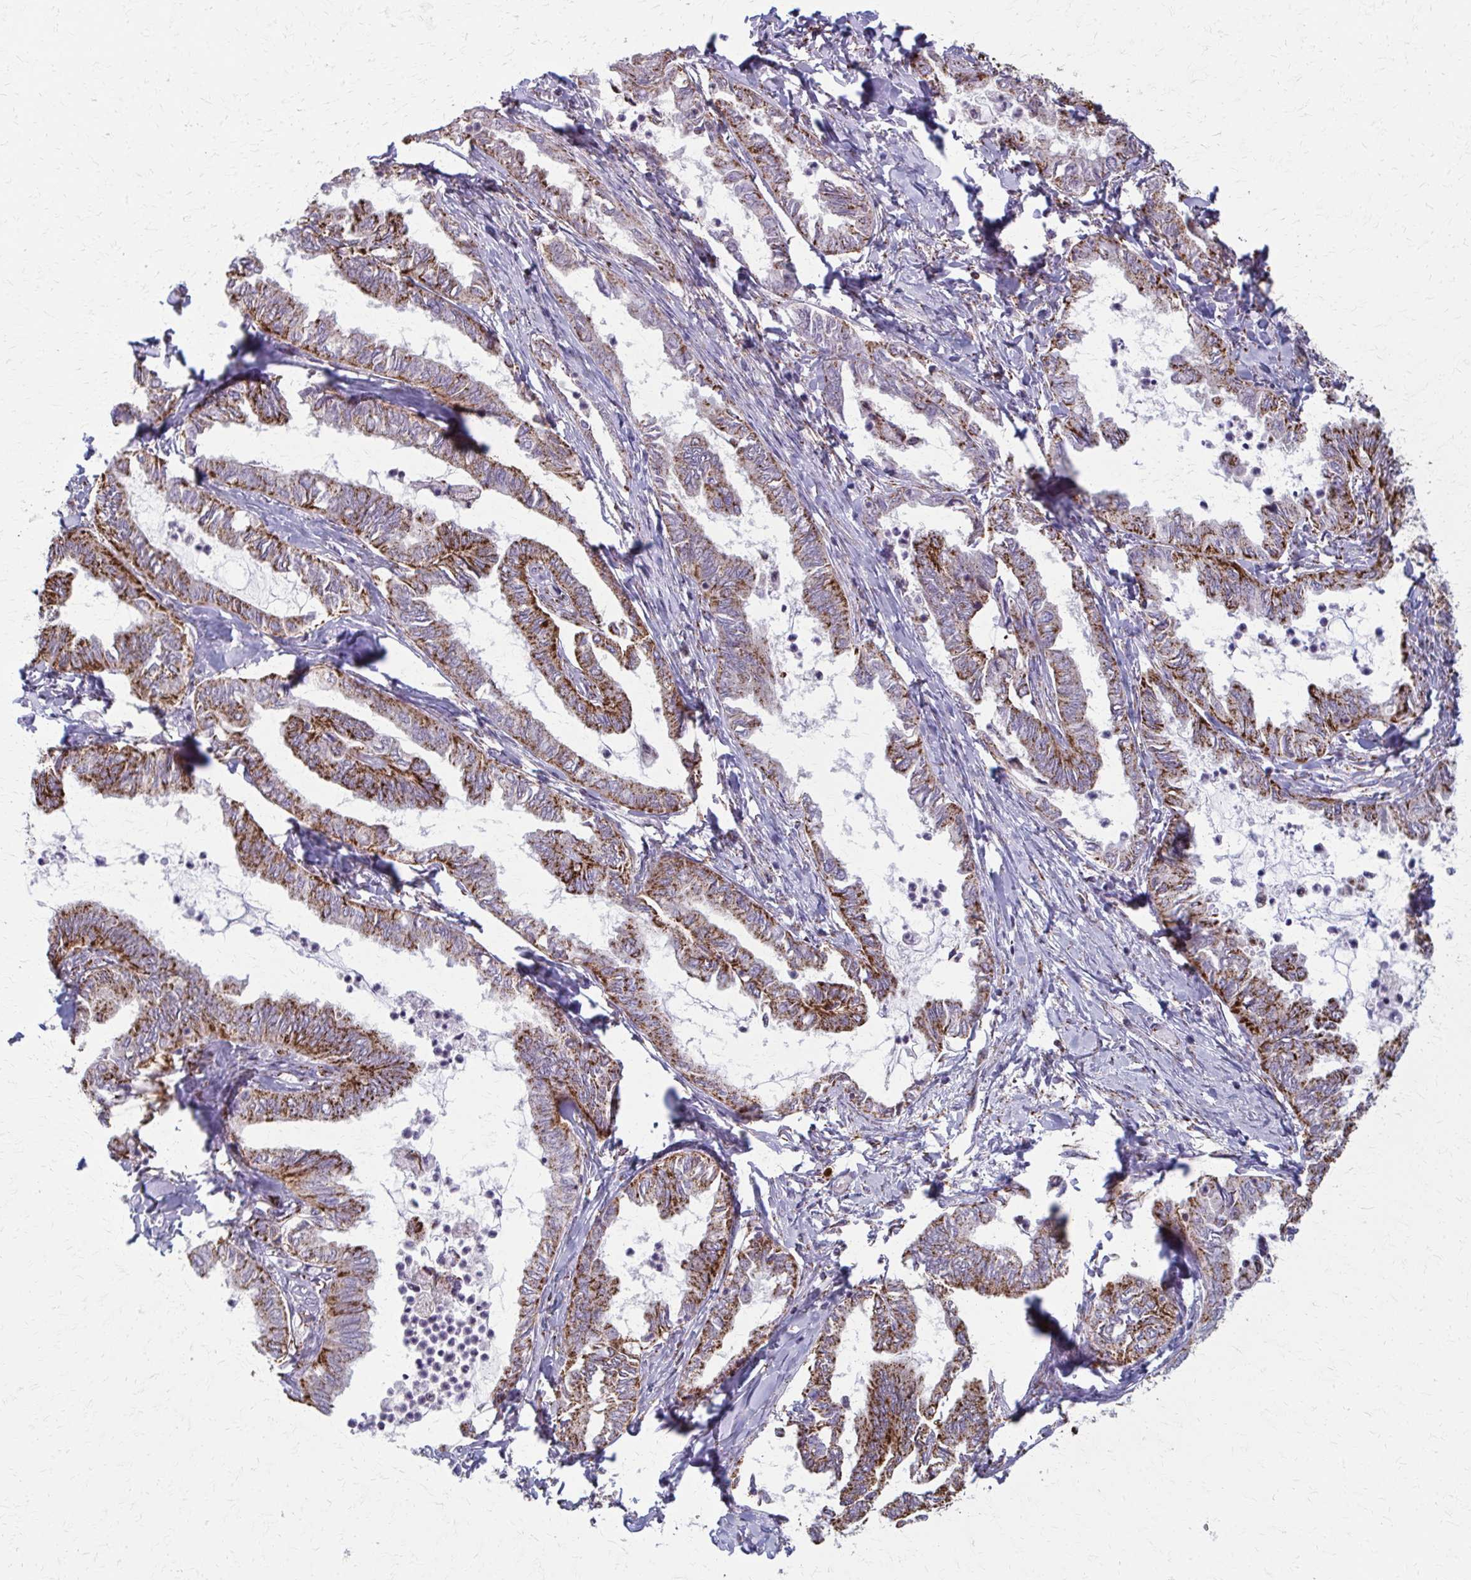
{"staining": {"intensity": "strong", "quantity": ">75%", "location": "cytoplasmic/membranous"}, "tissue": "ovarian cancer", "cell_type": "Tumor cells", "image_type": "cancer", "snomed": [{"axis": "morphology", "description": "Carcinoma, endometroid"}, {"axis": "topography", "description": "Ovary"}], "caption": "A photomicrograph showing strong cytoplasmic/membranous staining in about >75% of tumor cells in endometroid carcinoma (ovarian), as visualized by brown immunohistochemical staining.", "gene": "TVP23A", "patient": {"sex": "female", "age": 70}}